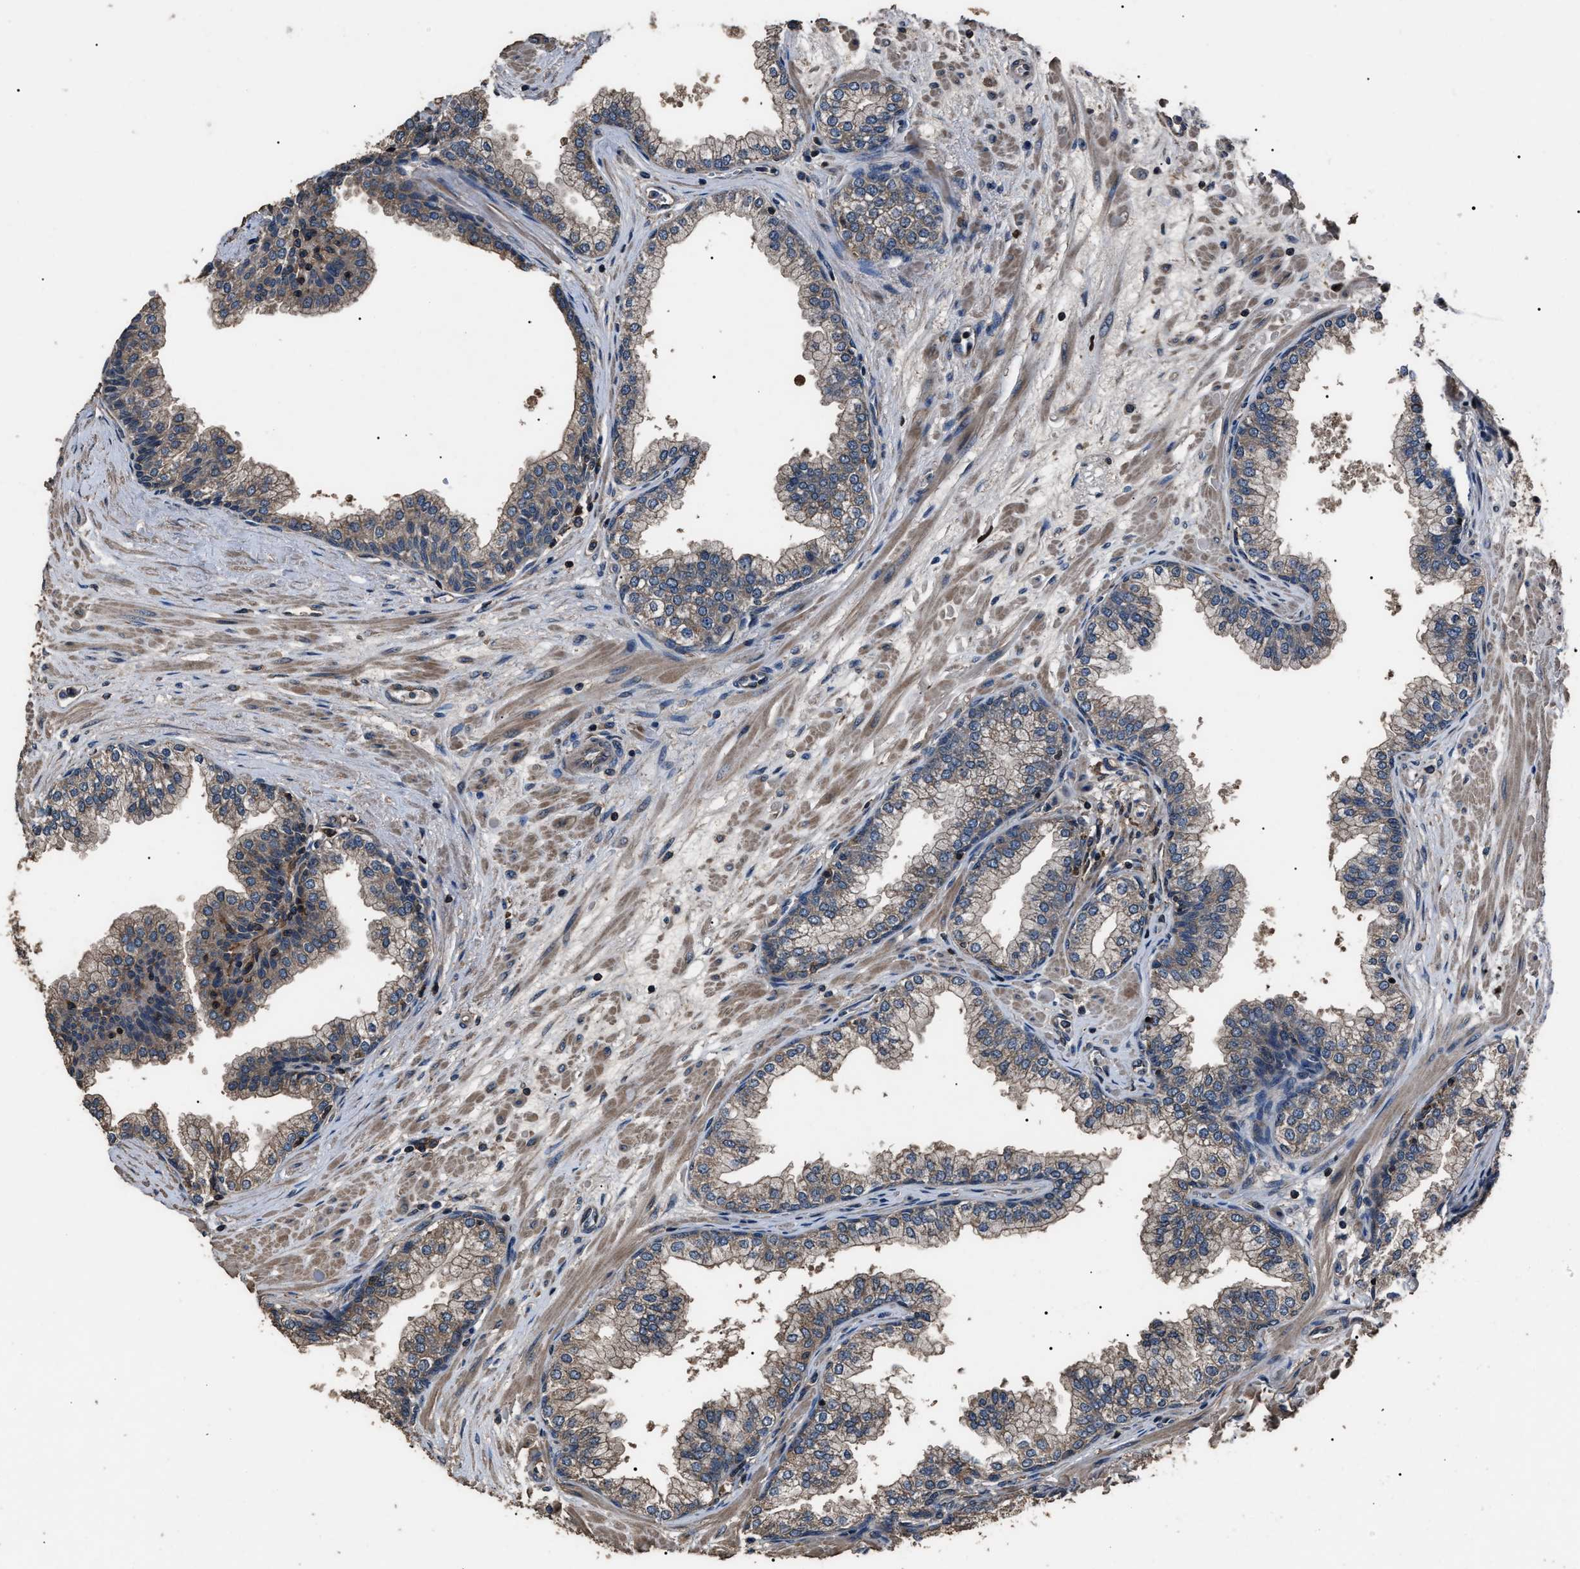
{"staining": {"intensity": "moderate", "quantity": ">75%", "location": "cytoplasmic/membranous"}, "tissue": "prostate", "cell_type": "Glandular cells", "image_type": "normal", "snomed": [{"axis": "morphology", "description": "Normal tissue, NOS"}, {"axis": "morphology", "description": "Urothelial carcinoma, Low grade"}, {"axis": "topography", "description": "Urinary bladder"}, {"axis": "topography", "description": "Prostate"}], "caption": "Approximately >75% of glandular cells in normal prostate reveal moderate cytoplasmic/membranous protein positivity as visualized by brown immunohistochemical staining.", "gene": "RNF216", "patient": {"sex": "male", "age": 60}}